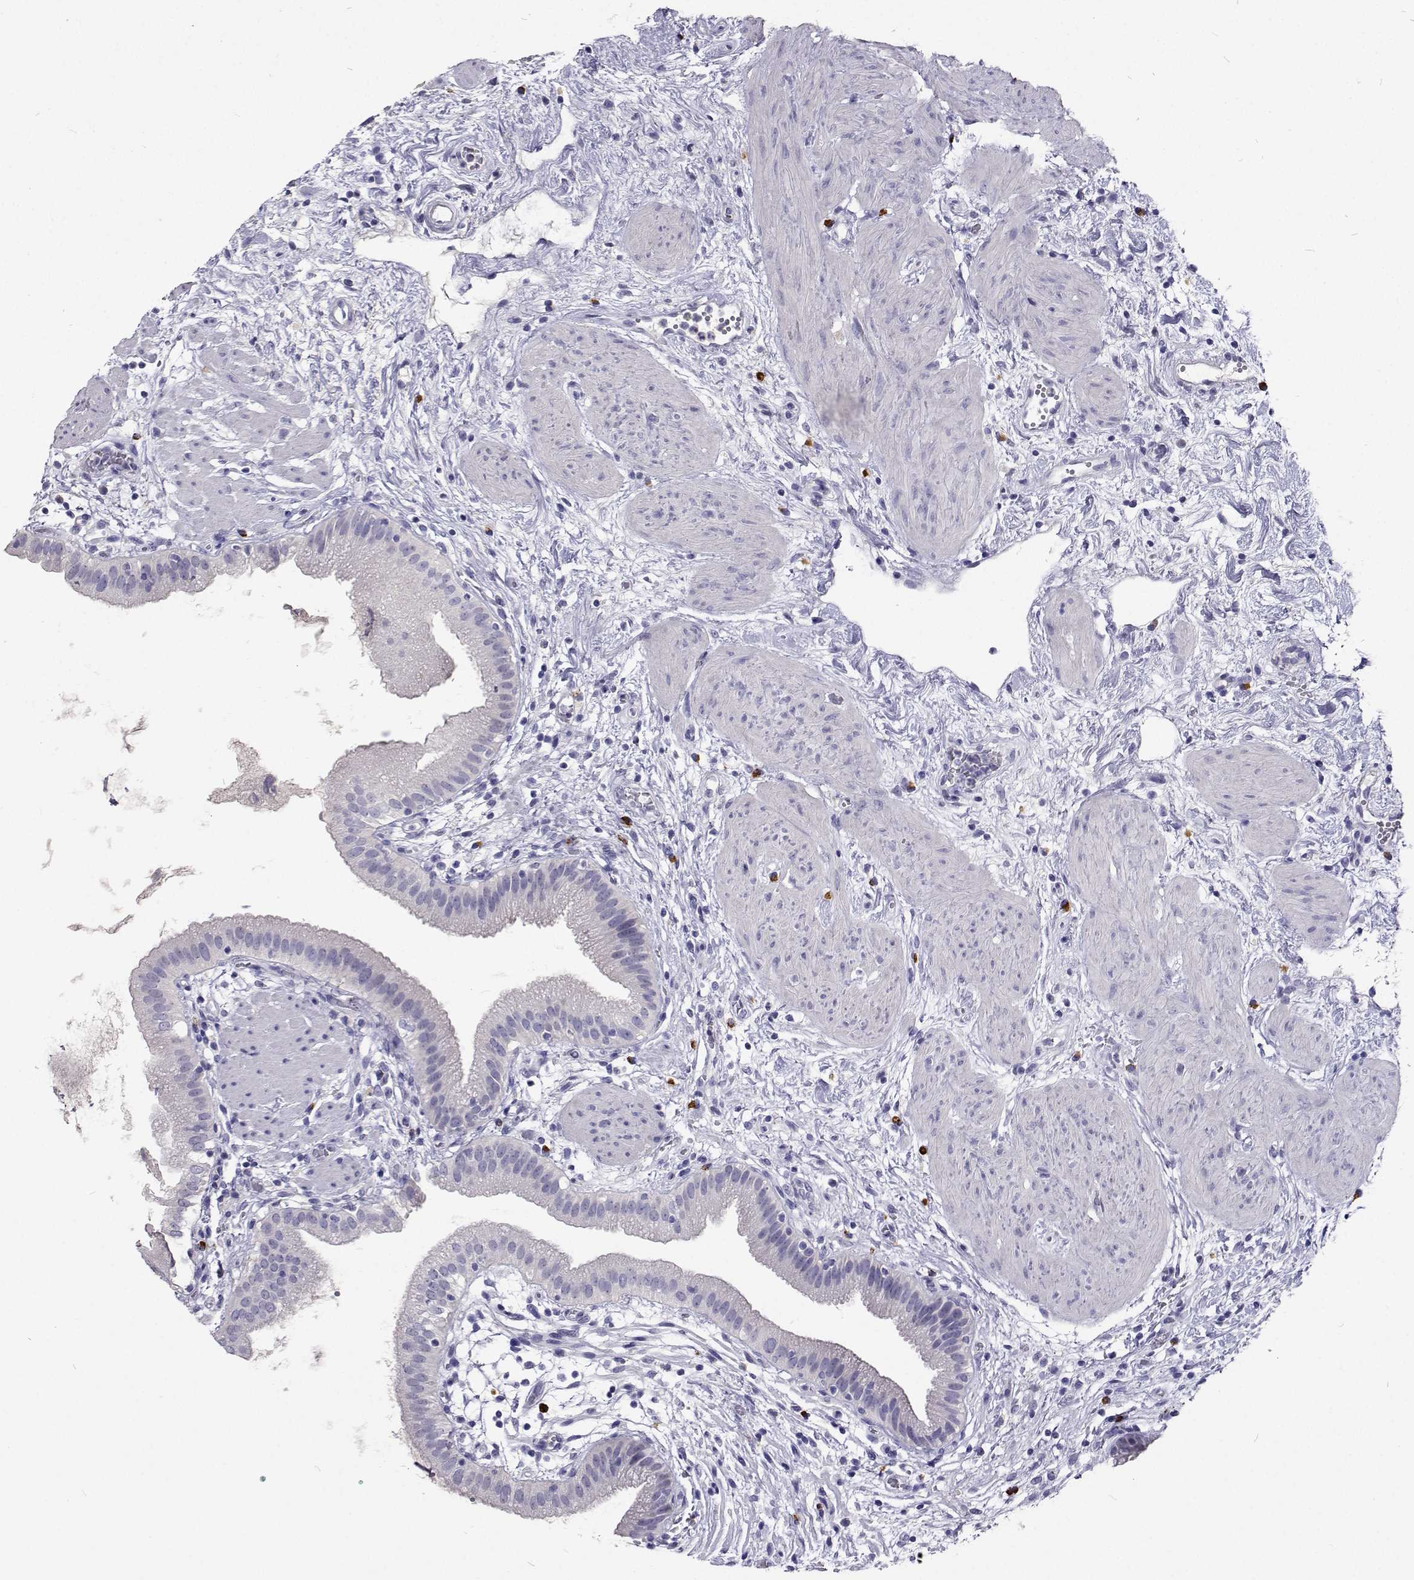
{"staining": {"intensity": "negative", "quantity": "none", "location": "none"}, "tissue": "gallbladder", "cell_type": "Glandular cells", "image_type": "normal", "snomed": [{"axis": "morphology", "description": "Normal tissue, NOS"}, {"axis": "topography", "description": "Gallbladder"}], "caption": "Immunohistochemical staining of unremarkable gallbladder exhibits no significant positivity in glandular cells.", "gene": "CFAP44", "patient": {"sex": "female", "age": 65}}